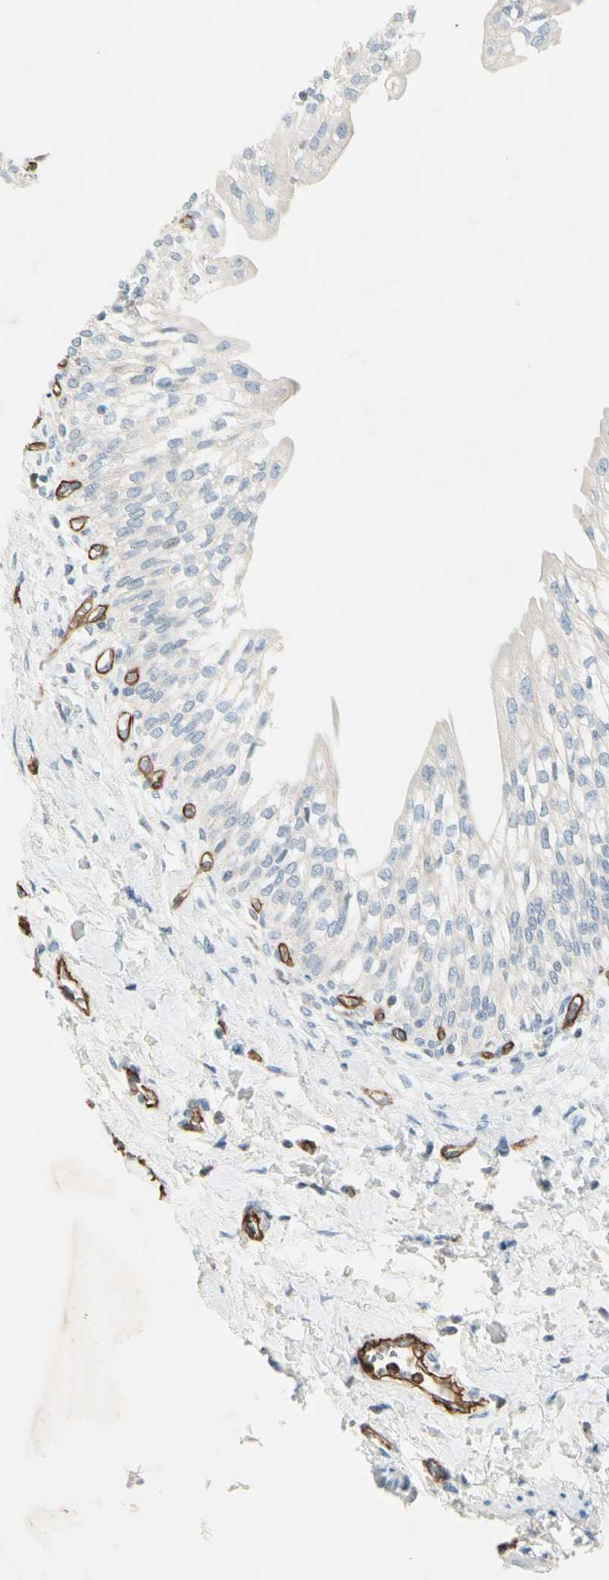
{"staining": {"intensity": "negative", "quantity": "none", "location": "none"}, "tissue": "urinary bladder", "cell_type": "Urothelial cells", "image_type": "normal", "snomed": [{"axis": "morphology", "description": "Normal tissue, NOS"}, {"axis": "topography", "description": "Urinary bladder"}], "caption": "An immunohistochemistry histopathology image of benign urinary bladder is shown. There is no staining in urothelial cells of urinary bladder.", "gene": "CD93", "patient": {"sex": "male", "age": 55}}